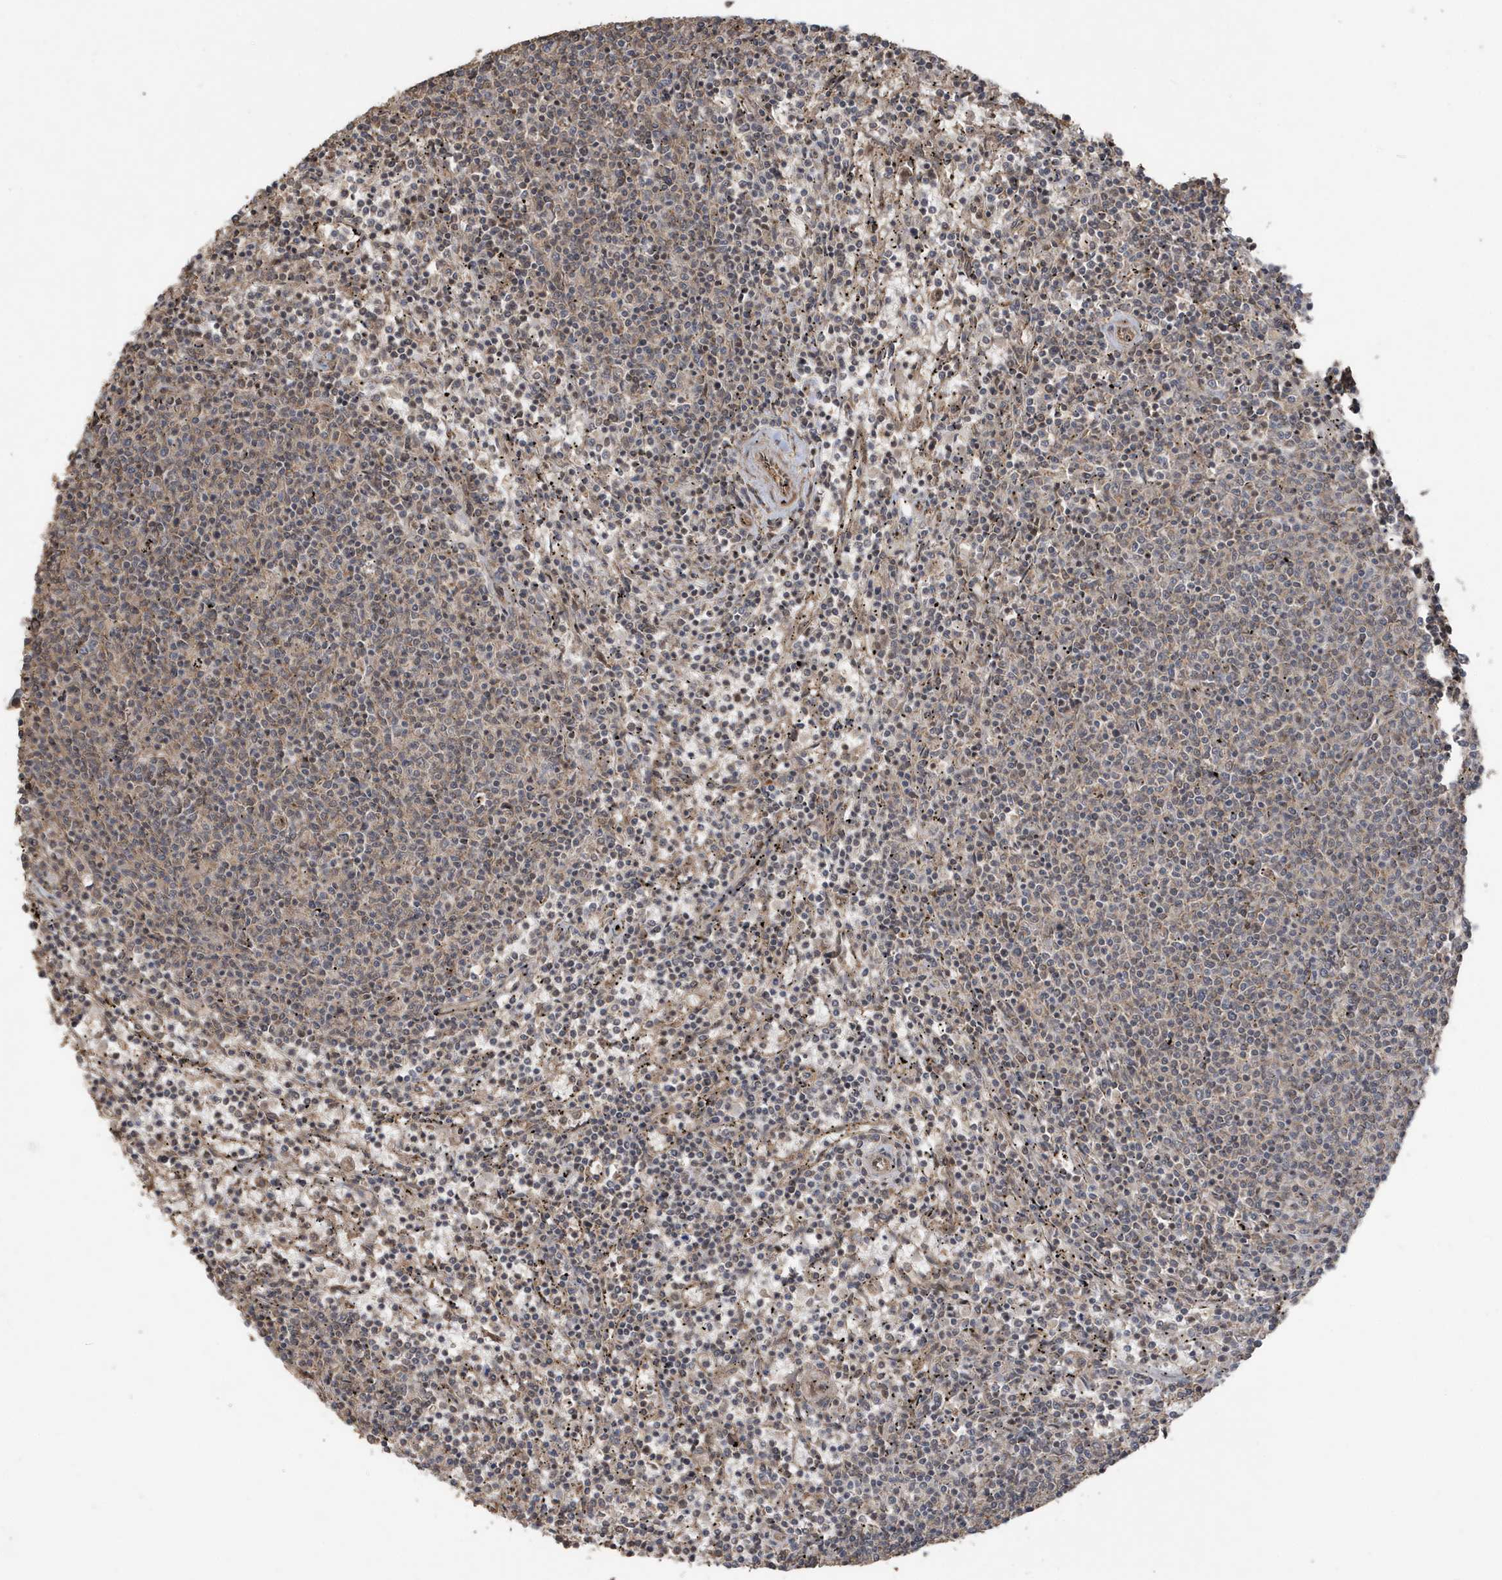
{"staining": {"intensity": "weak", "quantity": "<25%", "location": "cytoplasmic/membranous"}, "tissue": "lymphoma", "cell_type": "Tumor cells", "image_type": "cancer", "snomed": [{"axis": "morphology", "description": "Malignant lymphoma, non-Hodgkin's type, Low grade"}, {"axis": "topography", "description": "Spleen"}], "caption": "Human low-grade malignant lymphoma, non-Hodgkin's type stained for a protein using immunohistochemistry (IHC) shows no staining in tumor cells.", "gene": "PAXBP1", "patient": {"sex": "female", "age": 50}}